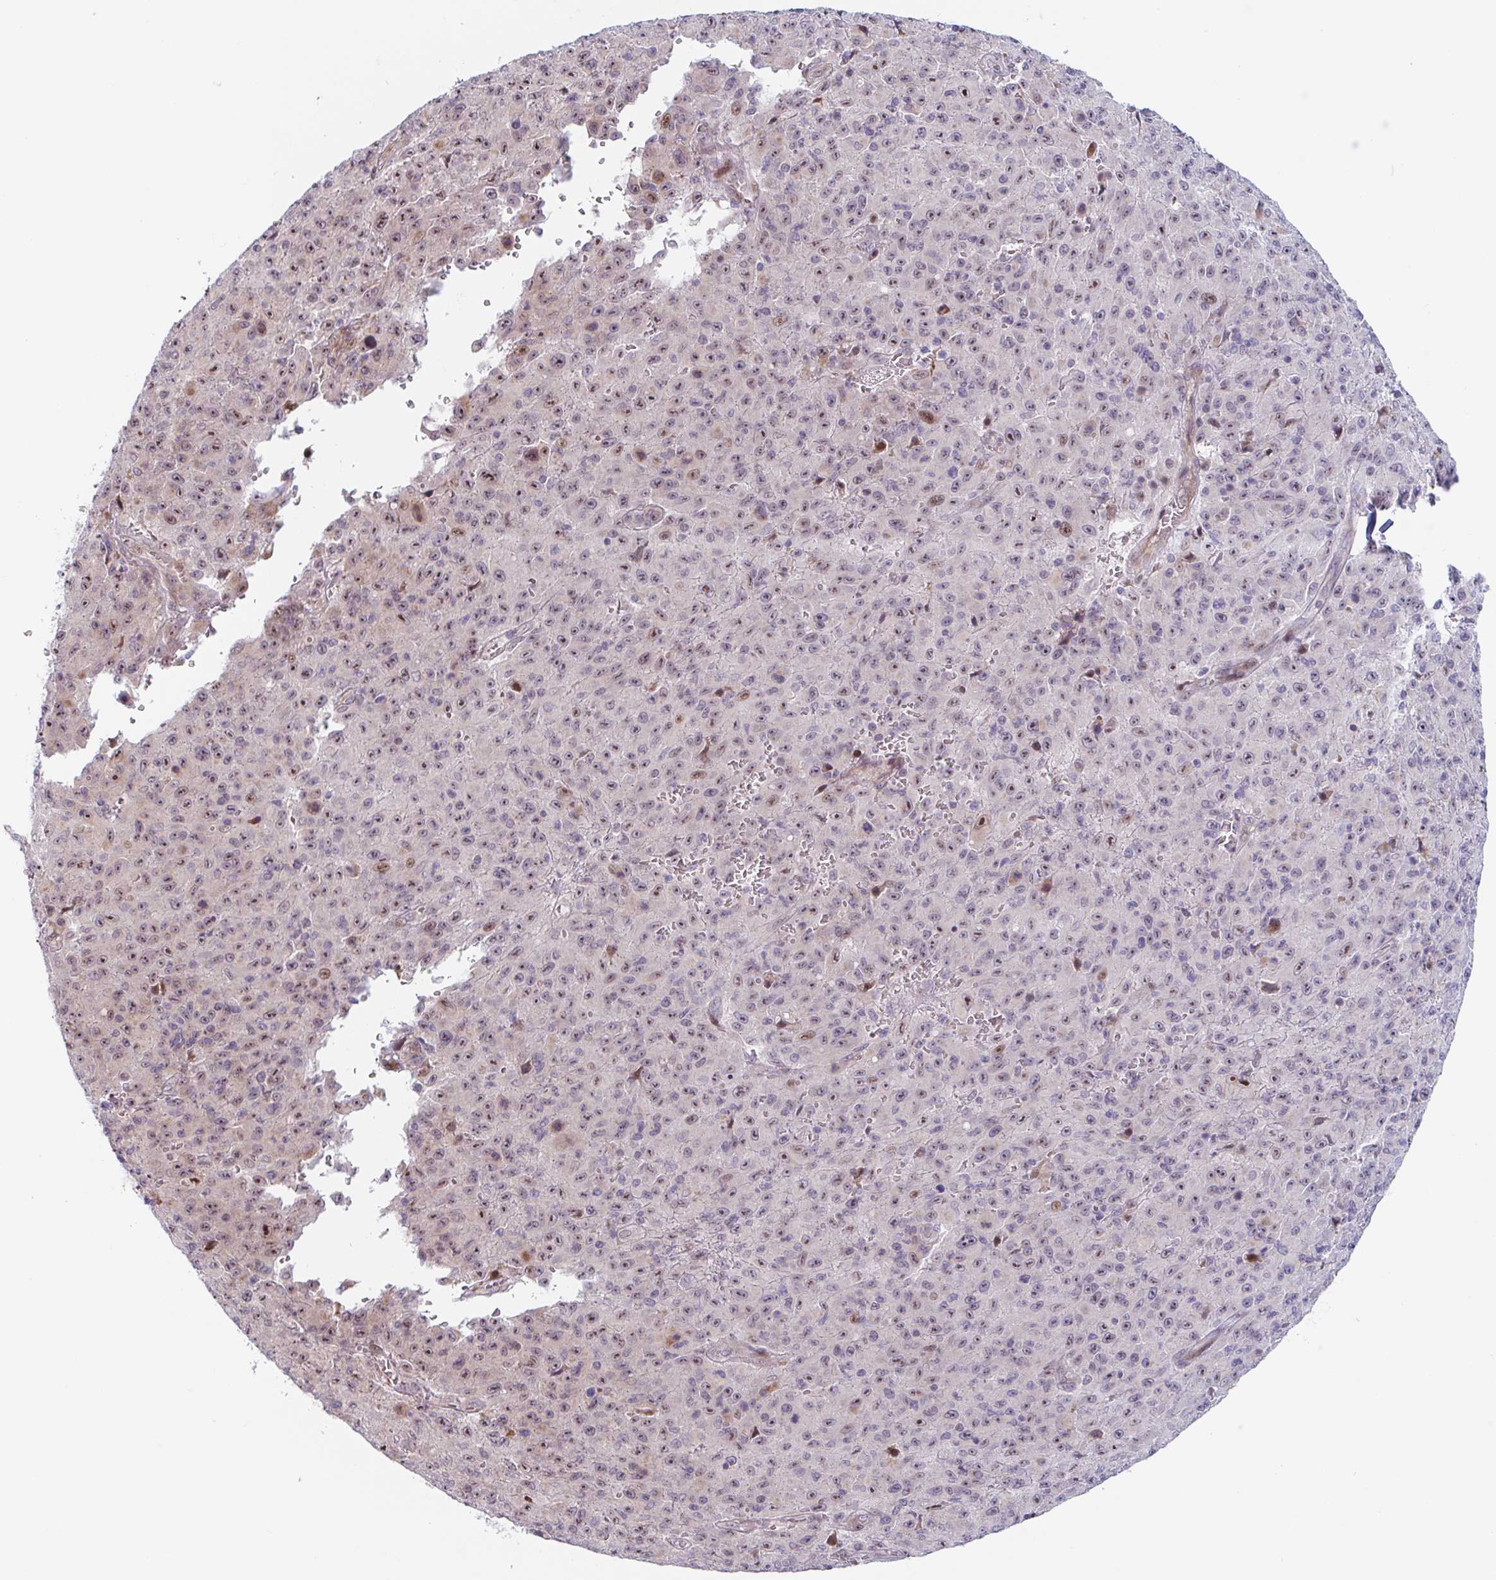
{"staining": {"intensity": "weak", "quantity": "25%-75%", "location": "nuclear"}, "tissue": "melanoma", "cell_type": "Tumor cells", "image_type": "cancer", "snomed": [{"axis": "morphology", "description": "Malignant melanoma, NOS"}, {"axis": "topography", "description": "Skin"}], "caption": "Human melanoma stained with a protein marker reveals weak staining in tumor cells.", "gene": "DUXA", "patient": {"sex": "male", "age": 46}}